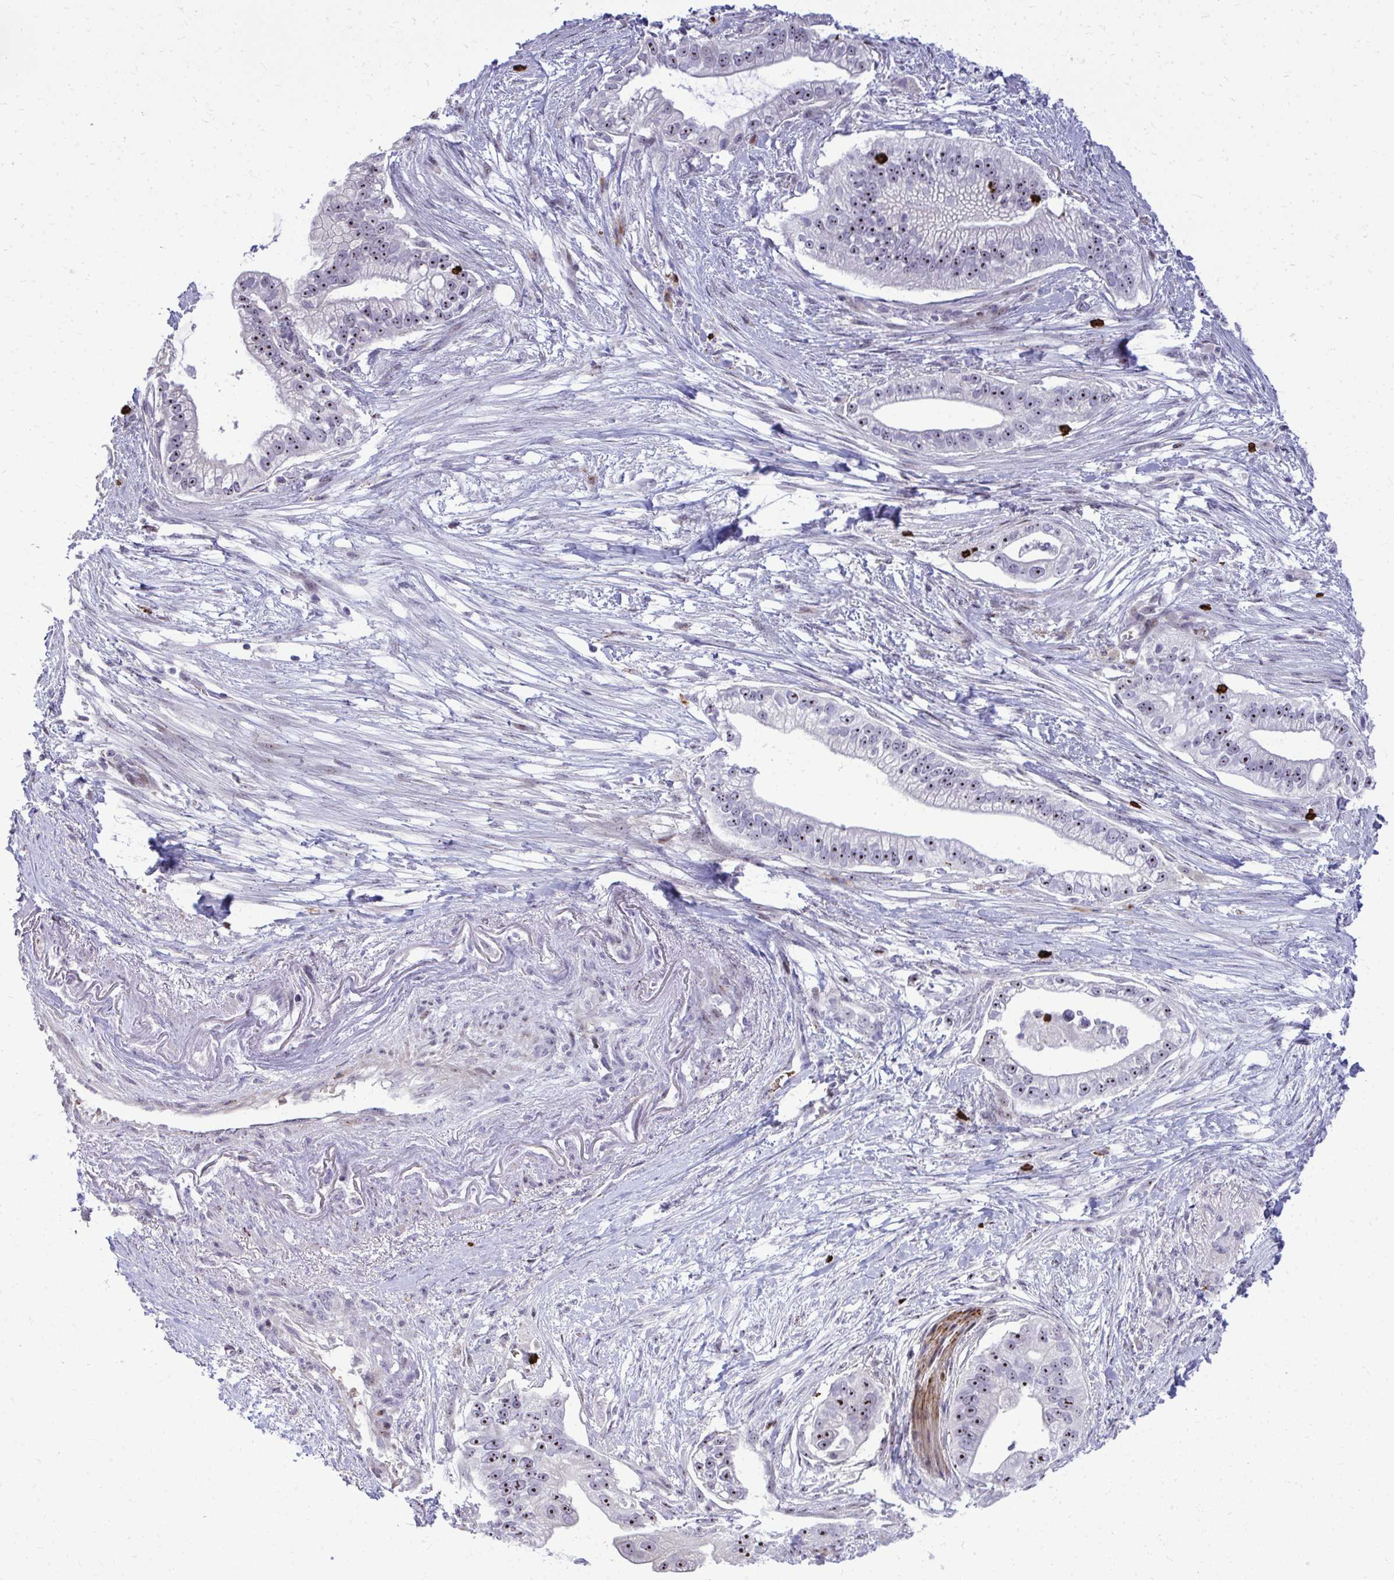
{"staining": {"intensity": "strong", "quantity": "25%-75%", "location": "nuclear"}, "tissue": "pancreatic cancer", "cell_type": "Tumor cells", "image_type": "cancer", "snomed": [{"axis": "morphology", "description": "Adenocarcinoma, NOS"}, {"axis": "topography", "description": "Pancreas"}], "caption": "DAB (3,3'-diaminobenzidine) immunohistochemical staining of human adenocarcinoma (pancreatic) shows strong nuclear protein staining in about 25%-75% of tumor cells. The staining was performed using DAB (3,3'-diaminobenzidine), with brown indicating positive protein expression. Nuclei are stained blue with hematoxylin.", "gene": "DLX4", "patient": {"sex": "male", "age": 70}}